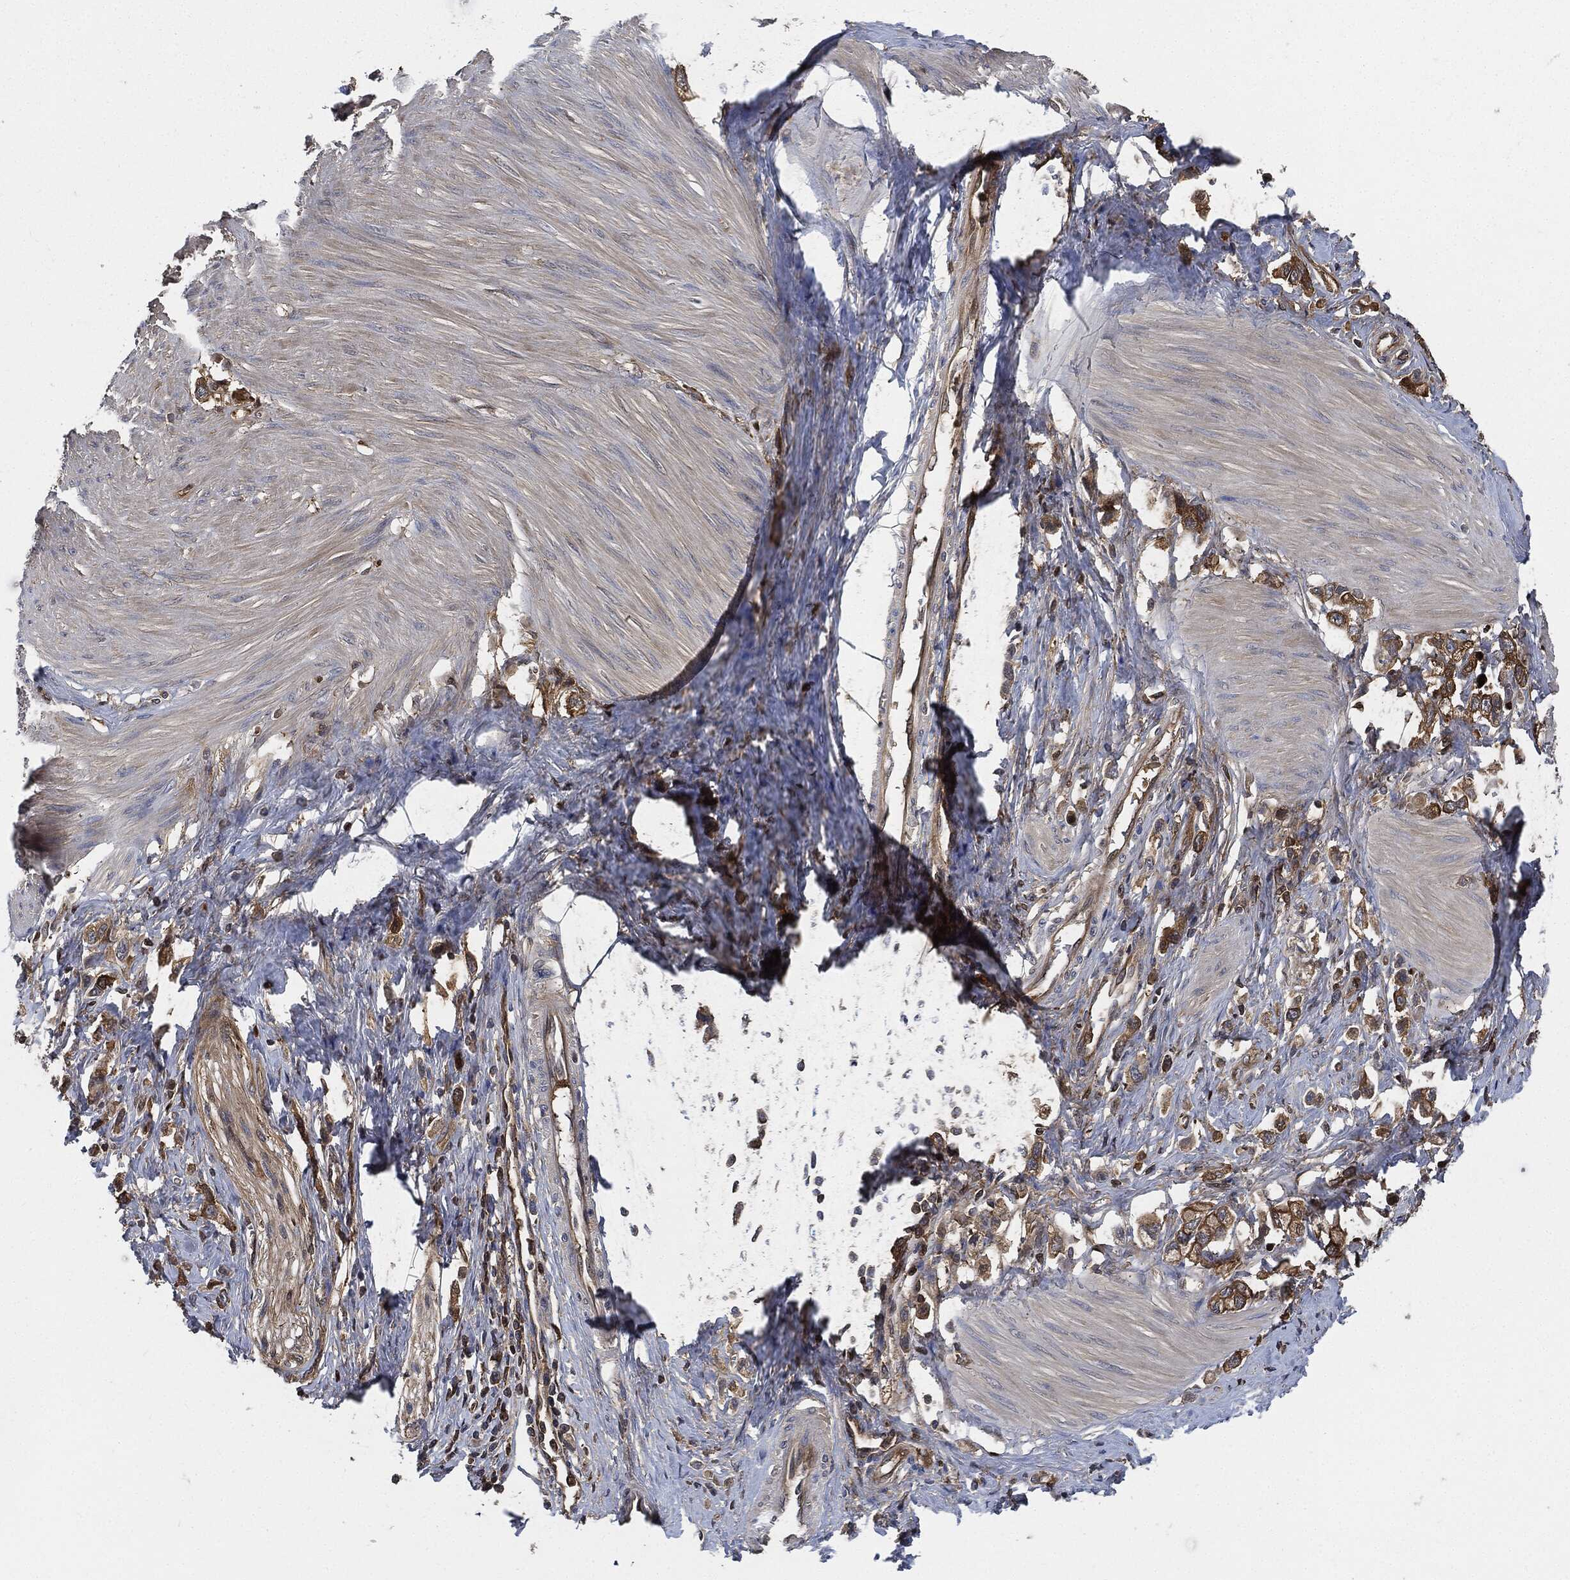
{"staining": {"intensity": "strong", "quantity": ">75%", "location": "cytoplasmic/membranous"}, "tissue": "stomach cancer", "cell_type": "Tumor cells", "image_type": "cancer", "snomed": [{"axis": "morphology", "description": "Normal tissue, NOS"}, {"axis": "morphology", "description": "Adenocarcinoma, NOS"}, {"axis": "morphology", "description": "Adenocarcinoma, High grade"}, {"axis": "topography", "description": "Stomach, upper"}, {"axis": "topography", "description": "Stomach"}], "caption": "This is a histology image of immunohistochemistry staining of stomach cancer, which shows strong expression in the cytoplasmic/membranous of tumor cells.", "gene": "XPNPEP1", "patient": {"sex": "female", "age": 65}}